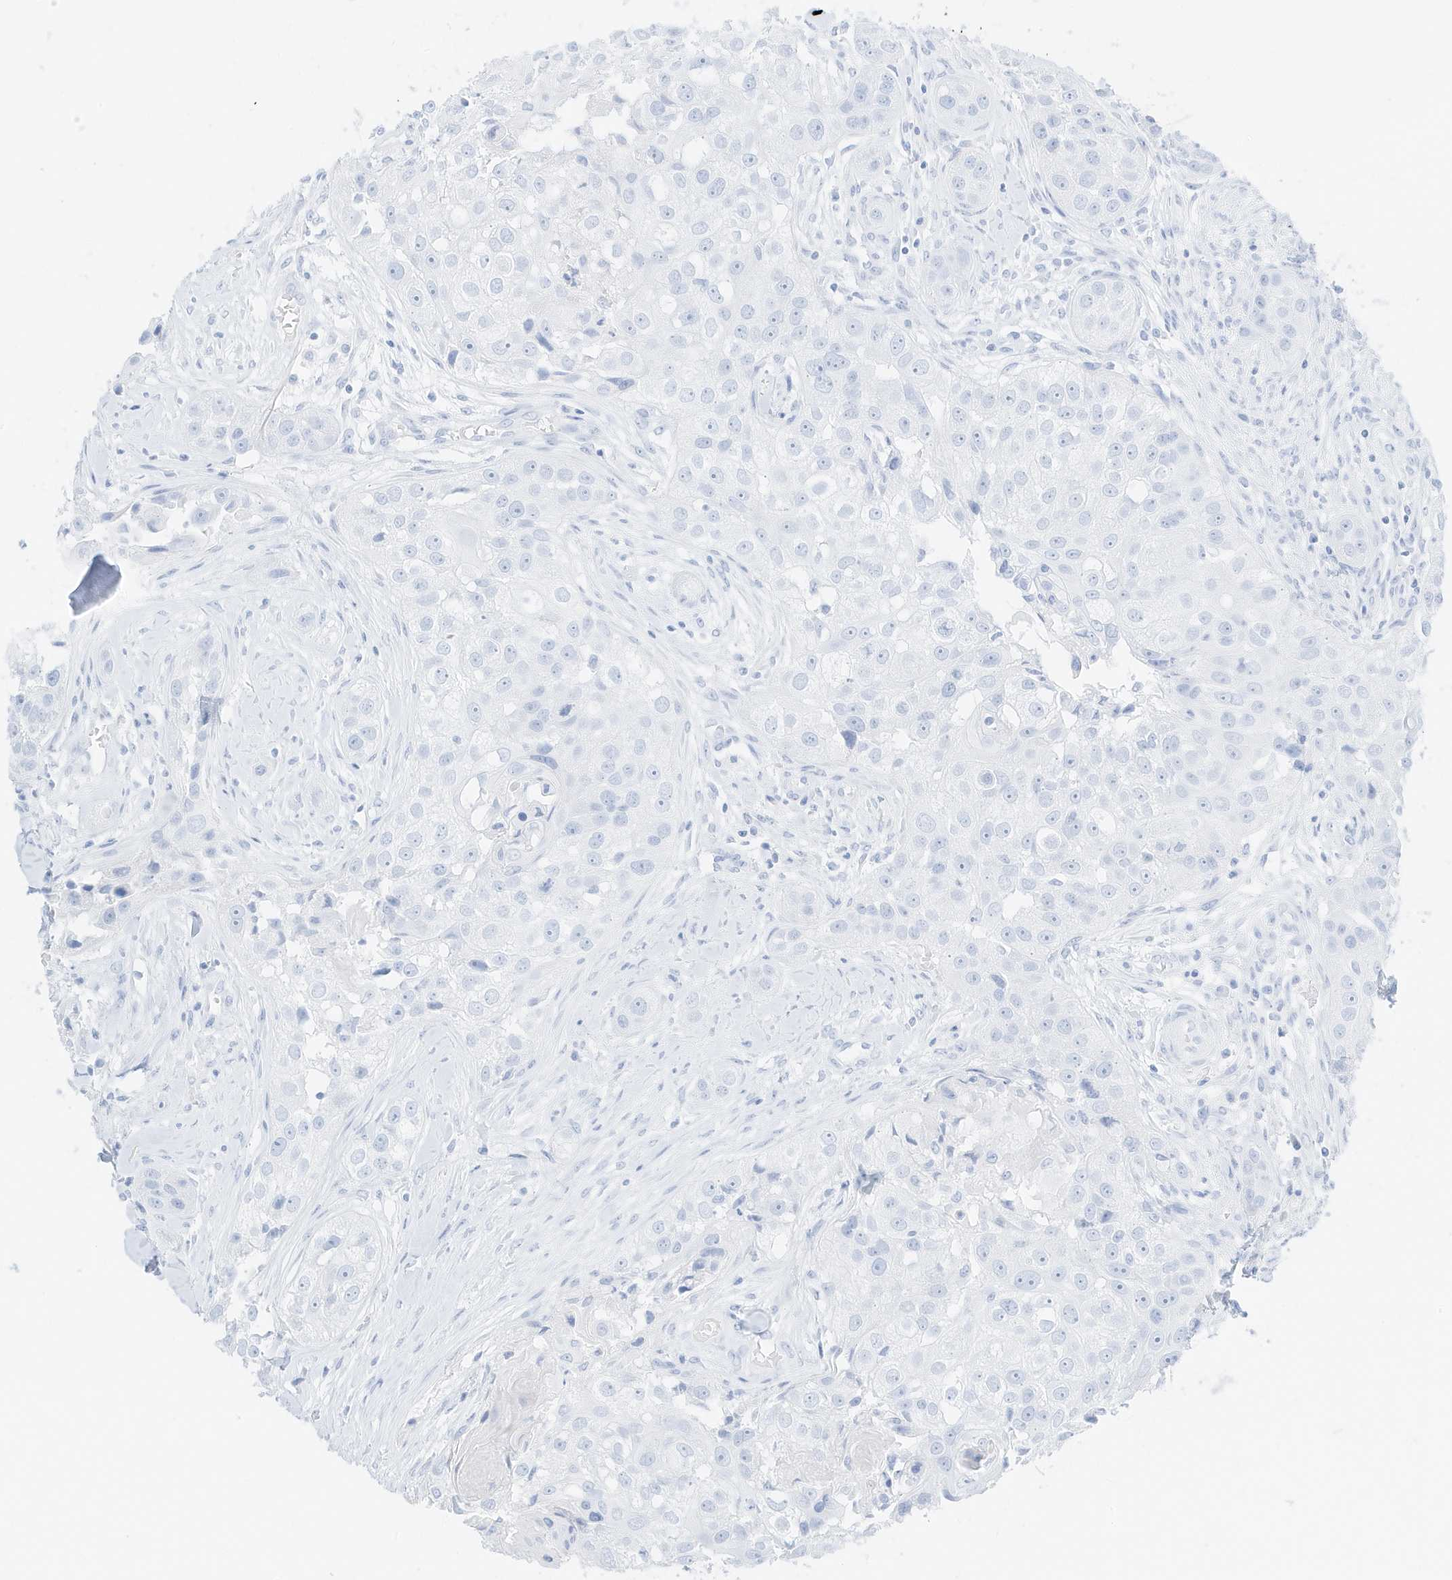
{"staining": {"intensity": "negative", "quantity": "none", "location": "none"}, "tissue": "head and neck cancer", "cell_type": "Tumor cells", "image_type": "cancer", "snomed": [{"axis": "morphology", "description": "Normal tissue, NOS"}, {"axis": "morphology", "description": "Squamous cell carcinoma, NOS"}, {"axis": "topography", "description": "Skeletal muscle"}, {"axis": "topography", "description": "Head-Neck"}], "caption": "A high-resolution image shows immunohistochemistry (IHC) staining of head and neck cancer (squamous cell carcinoma), which displays no significant positivity in tumor cells.", "gene": "SLC22A13", "patient": {"sex": "male", "age": 51}}